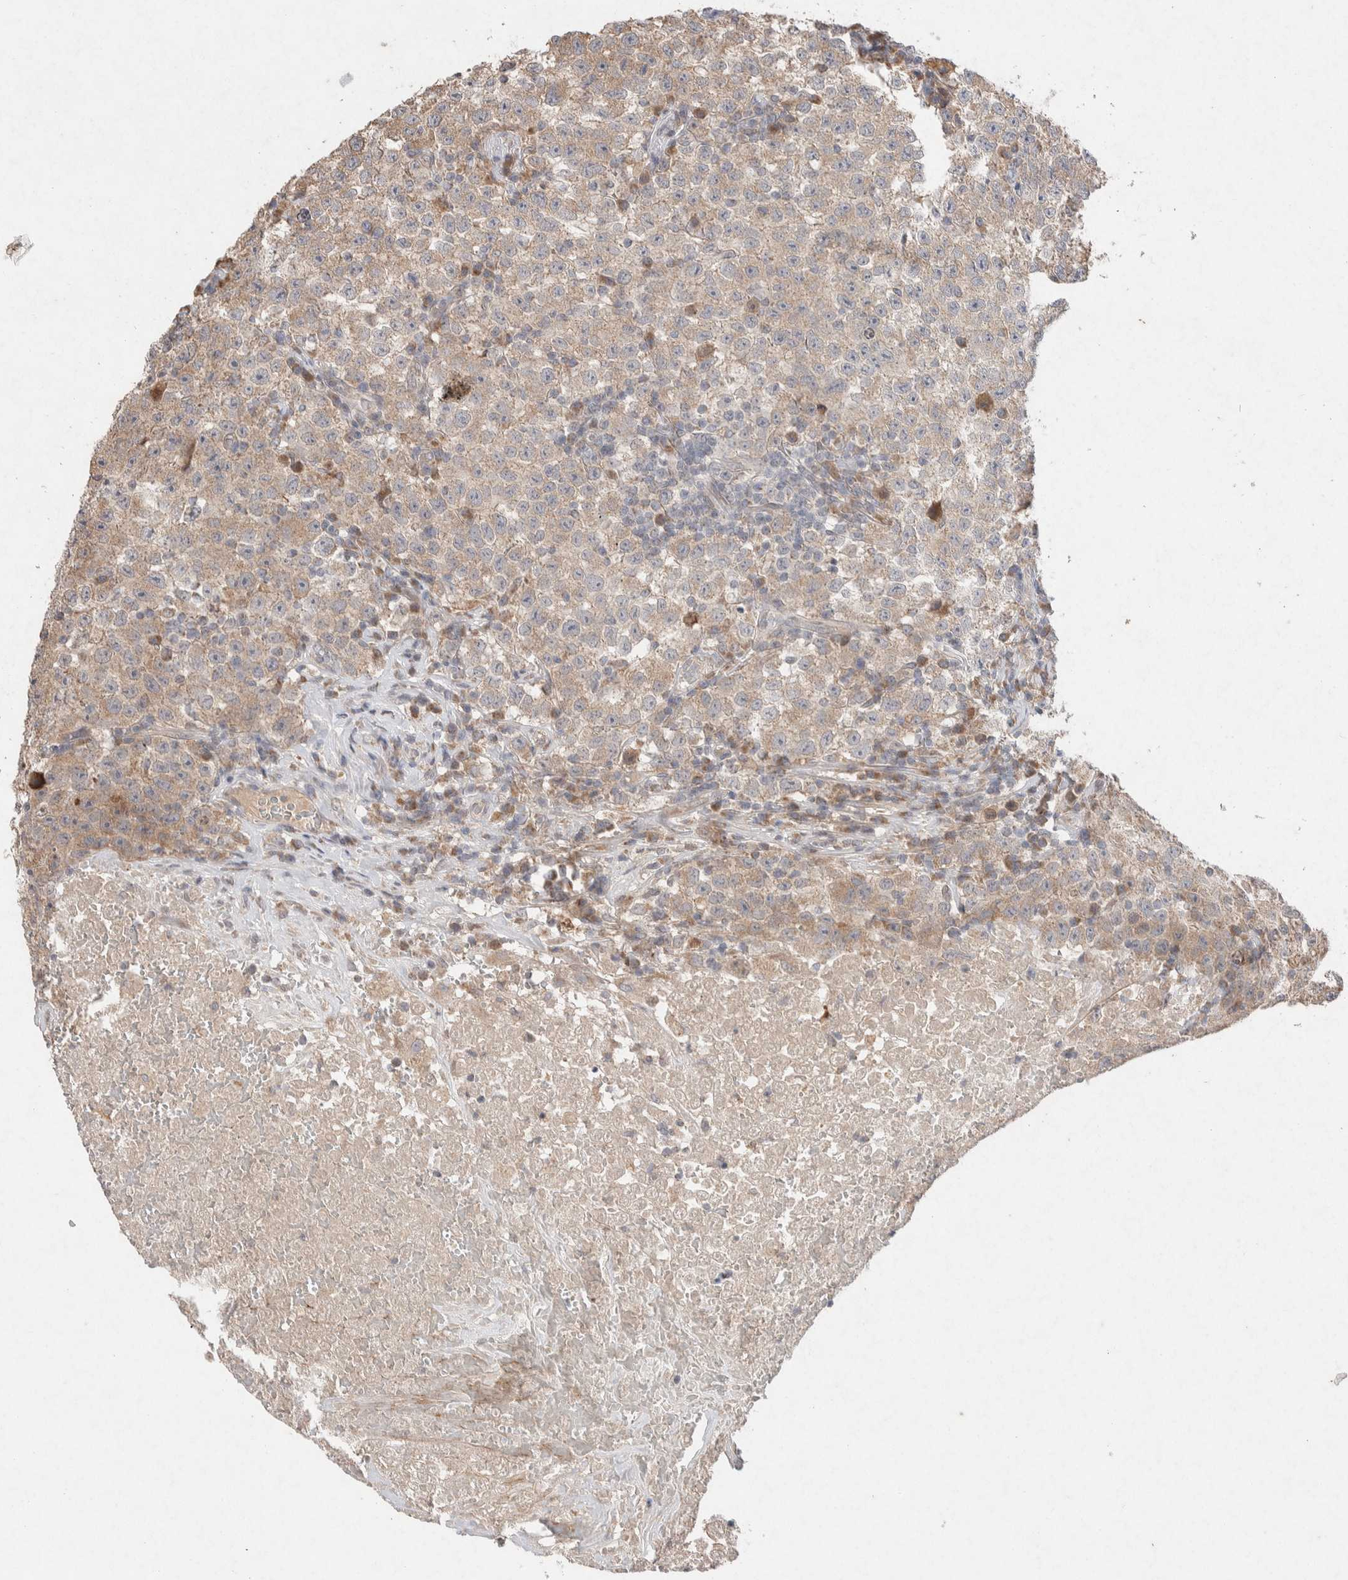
{"staining": {"intensity": "weak", "quantity": ">75%", "location": "cytoplasmic/membranous"}, "tissue": "testis cancer", "cell_type": "Tumor cells", "image_type": "cancer", "snomed": [{"axis": "morphology", "description": "Seminoma, NOS"}, {"axis": "topography", "description": "Testis"}], "caption": "This micrograph reveals seminoma (testis) stained with immunohistochemistry to label a protein in brown. The cytoplasmic/membranous of tumor cells show weak positivity for the protein. Nuclei are counter-stained blue.", "gene": "CMTM4", "patient": {"sex": "male", "age": 22}}